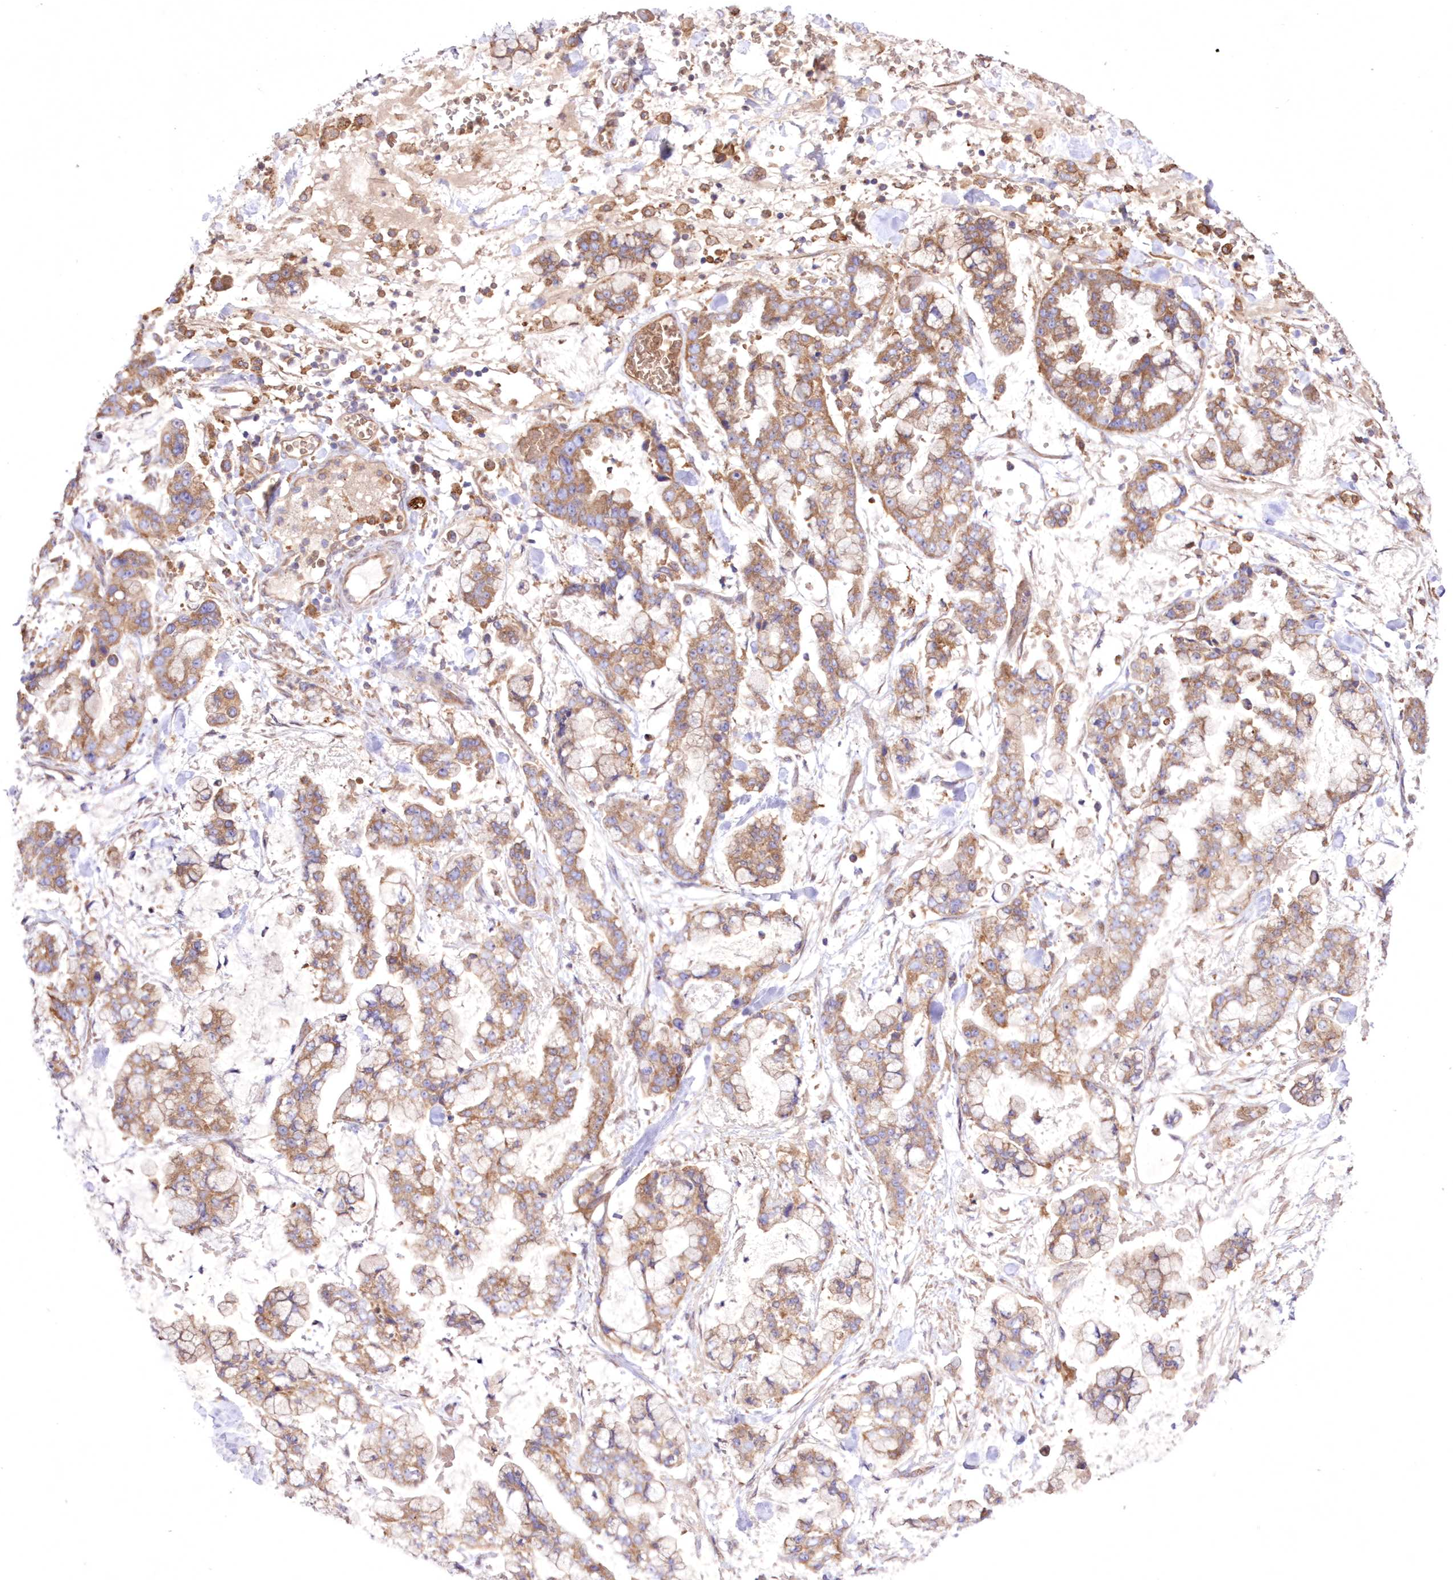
{"staining": {"intensity": "moderate", "quantity": "25%-75%", "location": "cytoplasmic/membranous"}, "tissue": "stomach cancer", "cell_type": "Tumor cells", "image_type": "cancer", "snomed": [{"axis": "morphology", "description": "Normal tissue, NOS"}, {"axis": "morphology", "description": "Adenocarcinoma, NOS"}, {"axis": "topography", "description": "Stomach, upper"}, {"axis": "topography", "description": "Stomach"}], "caption": "Brown immunohistochemical staining in stomach cancer (adenocarcinoma) displays moderate cytoplasmic/membranous staining in about 25%-75% of tumor cells.", "gene": "FCHO2", "patient": {"sex": "male", "age": 76}}